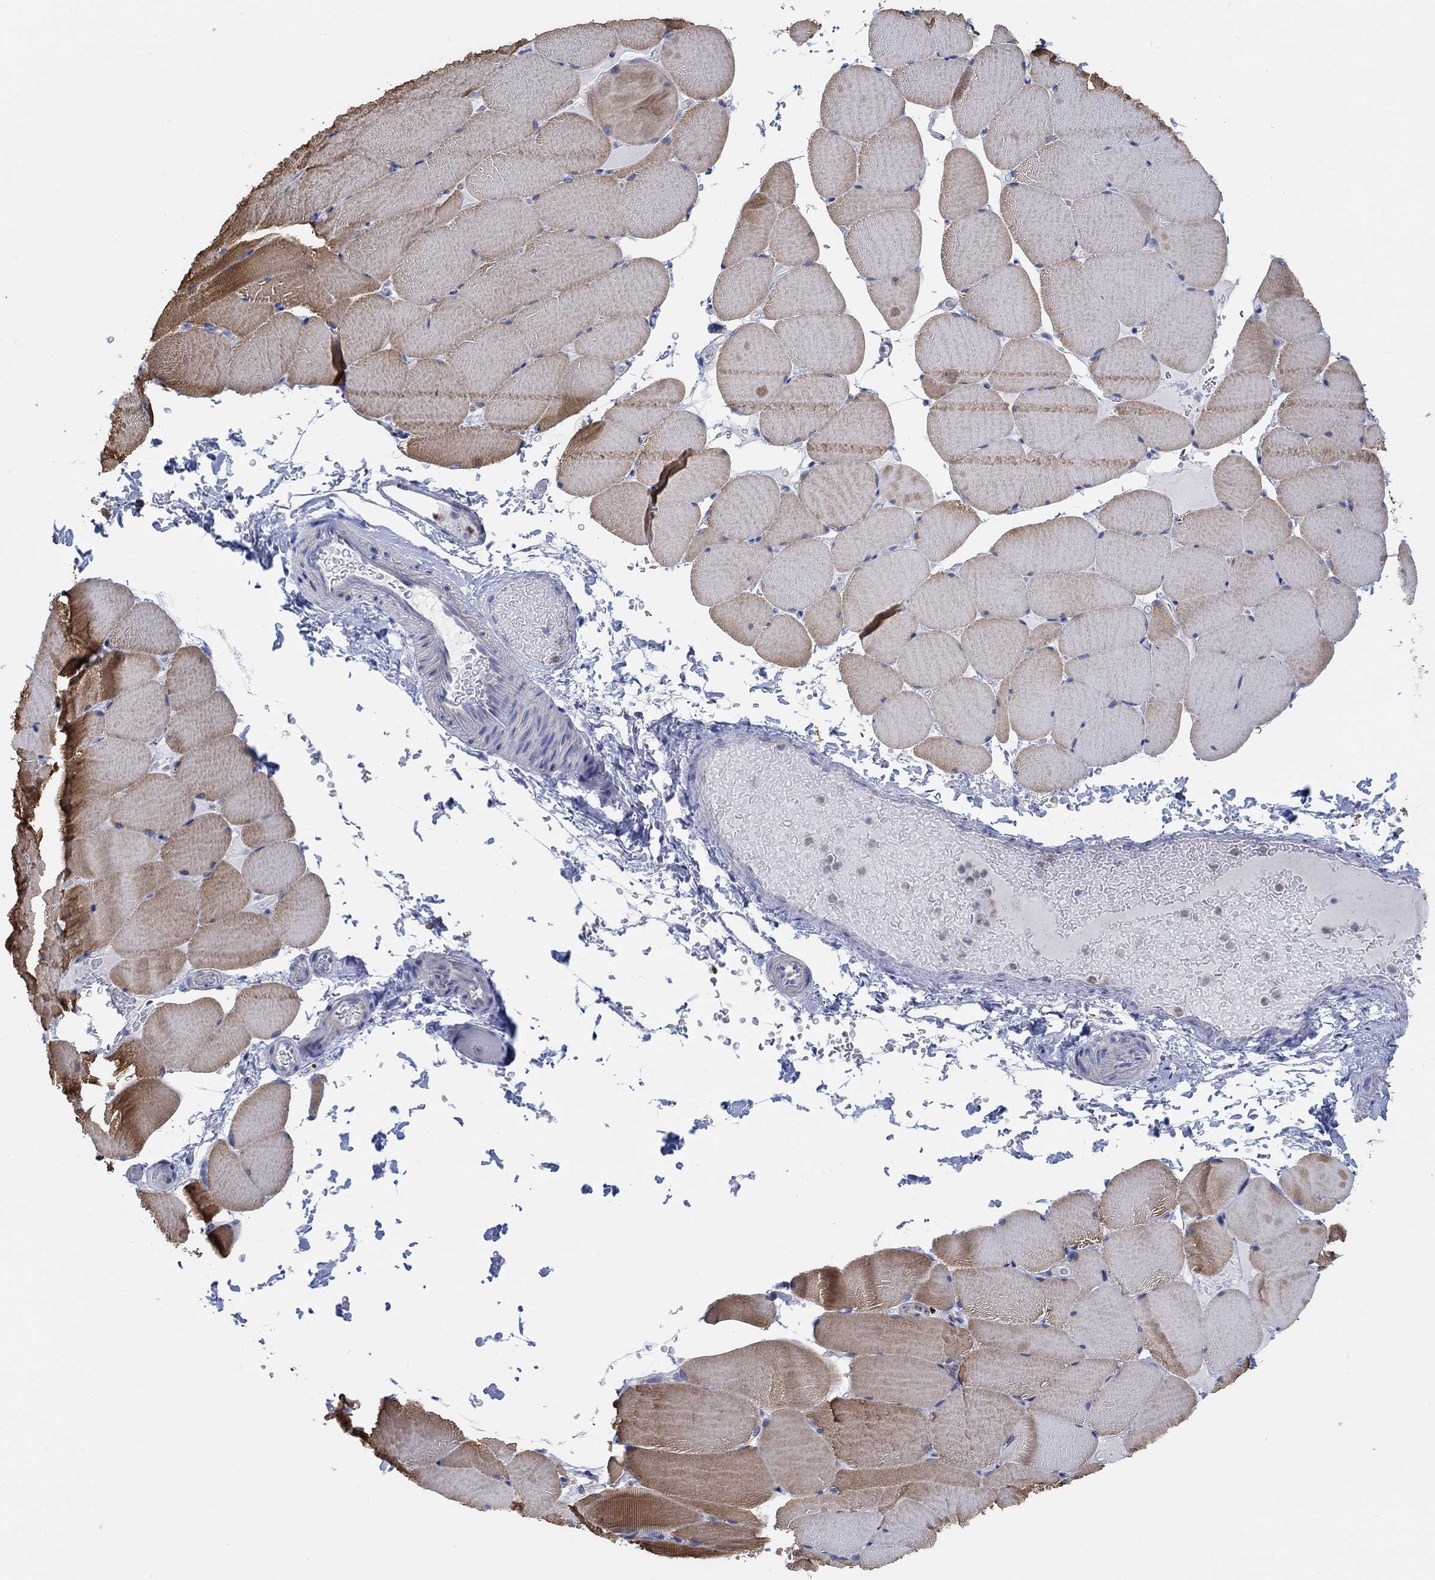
{"staining": {"intensity": "strong", "quantity": "25%-75%", "location": "cytoplasmic/membranous"}, "tissue": "skeletal muscle", "cell_type": "Myocytes", "image_type": "normal", "snomed": [{"axis": "morphology", "description": "Normal tissue, NOS"}, {"axis": "topography", "description": "Skeletal muscle"}], "caption": "Protein analysis of benign skeletal muscle demonstrates strong cytoplasmic/membranous staining in about 25%-75% of myocytes.", "gene": "NLRP14", "patient": {"sex": "female", "age": 37}}